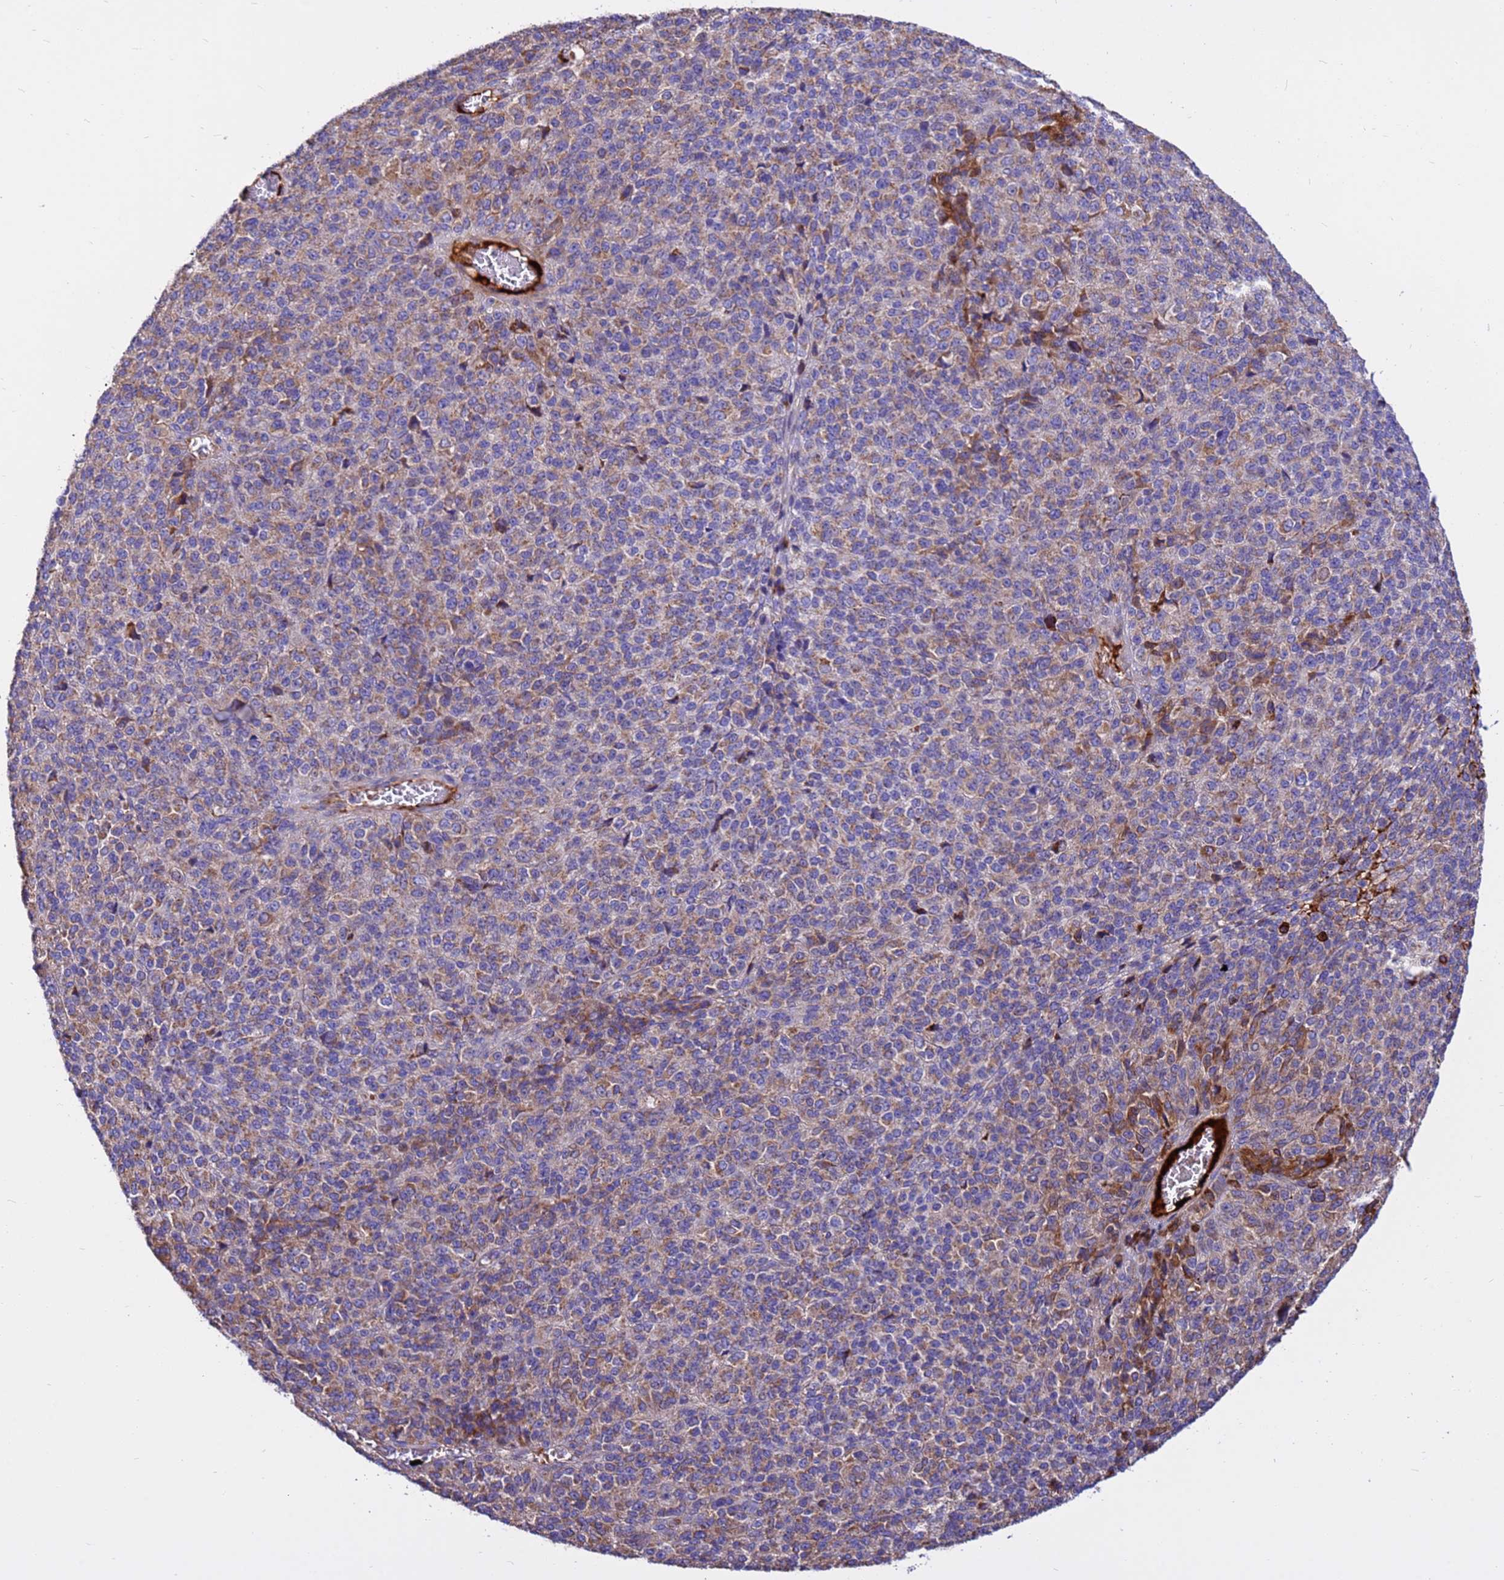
{"staining": {"intensity": "moderate", "quantity": "25%-75%", "location": "cytoplasmic/membranous"}, "tissue": "melanoma", "cell_type": "Tumor cells", "image_type": "cancer", "snomed": [{"axis": "morphology", "description": "Malignant melanoma, Metastatic site"}, {"axis": "topography", "description": "Brain"}], "caption": "Brown immunohistochemical staining in human malignant melanoma (metastatic site) reveals moderate cytoplasmic/membranous expression in about 25%-75% of tumor cells. (DAB = brown stain, brightfield microscopy at high magnification).", "gene": "CRHBP", "patient": {"sex": "female", "age": 56}}